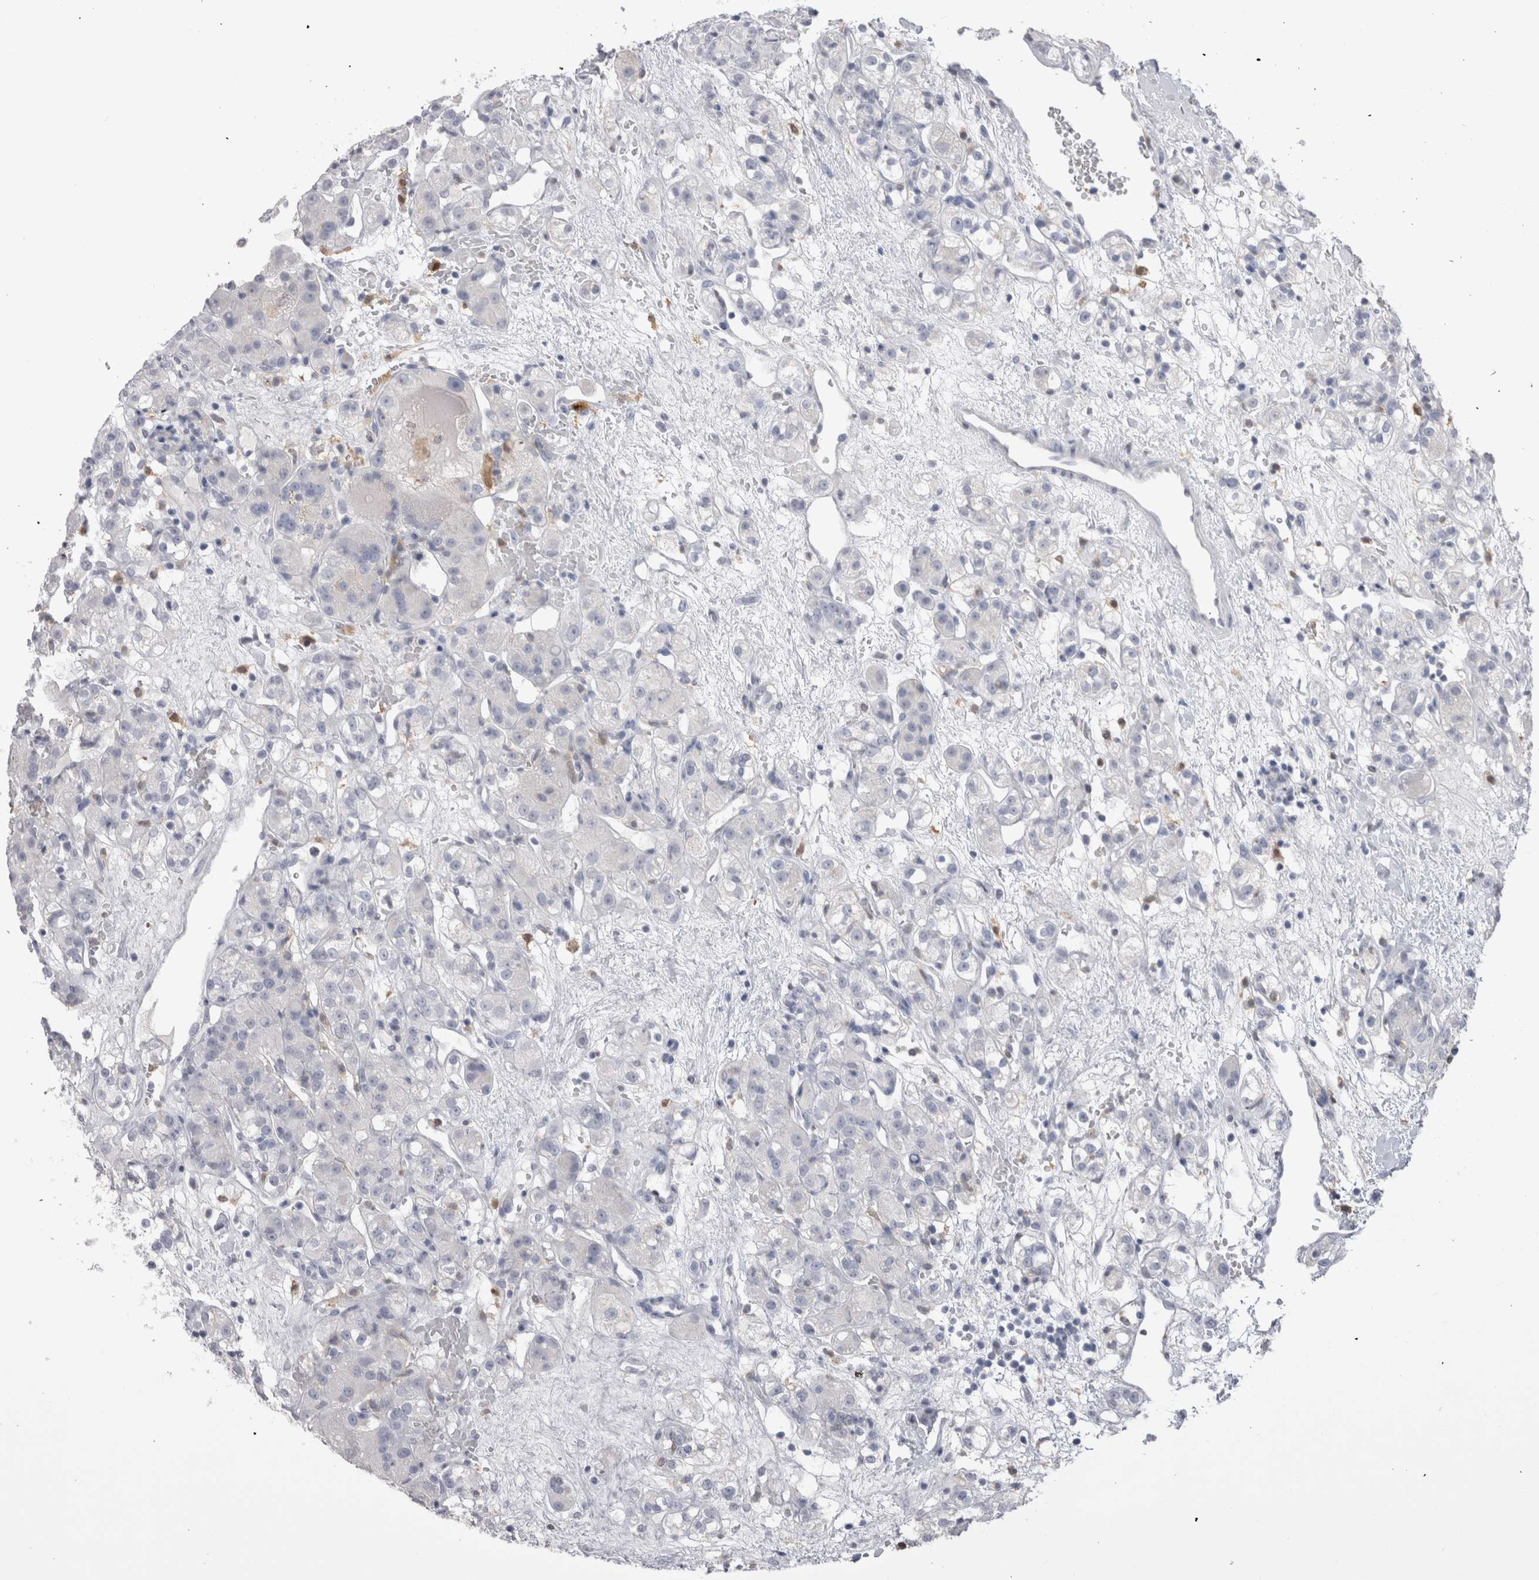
{"staining": {"intensity": "negative", "quantity": "none", "location": "none"}, "tissue": "renal cancer", "cell_type": "Tumor cells", "image_type": "cancer", "snomed": [{"axis": "morphology", "description": "Normal tissue, NOS"}, {"axis": "morphology", "description": "Adenocarcinoma, NOS"}, {"axis": "topography", "description": "Kidney"}], "caption": "Immunohistochemical staining of renal cancer reveals no significant staining in tumor cells.", "gene": "SUCNR1", "patient": {"sex": "male", "age": 61}}